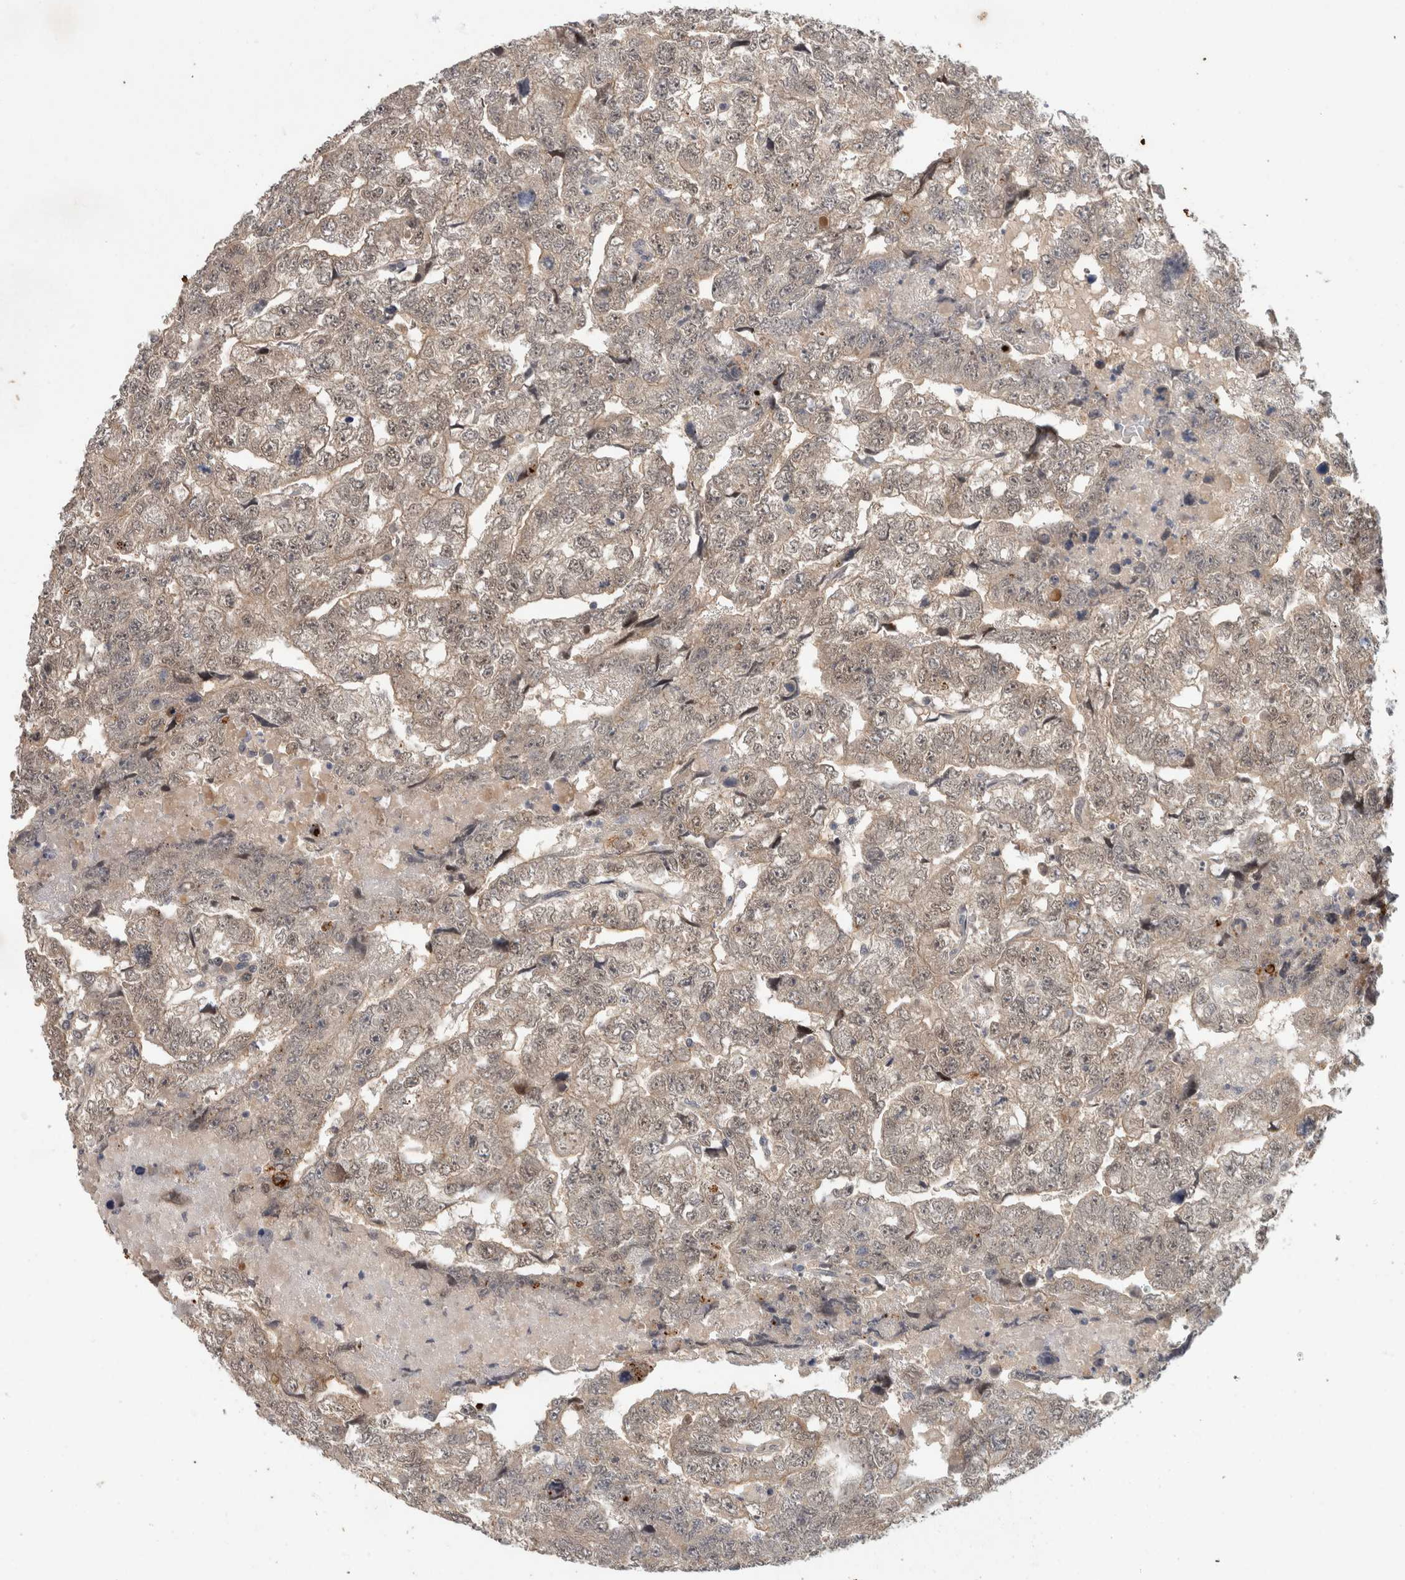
{"staining": {"intensity": "negative", "quantity": "none", "location": "none"}, "tissue": "testis cancer", "cell_type": "Tumor cells", "image_type": "cancer", "snomed": [{"axis": "morphology", "description": "Carcinoma, Embryonal, NOS"}, {"axis": "topography", "description": "Testis"}], "caption": "Testis cancer (embryonal carcinoma) stained for a protein using IHC shows no expression tumor cells.", "gene": "CRISPLD1", "patient": {"sex": "male", "age": 36}}